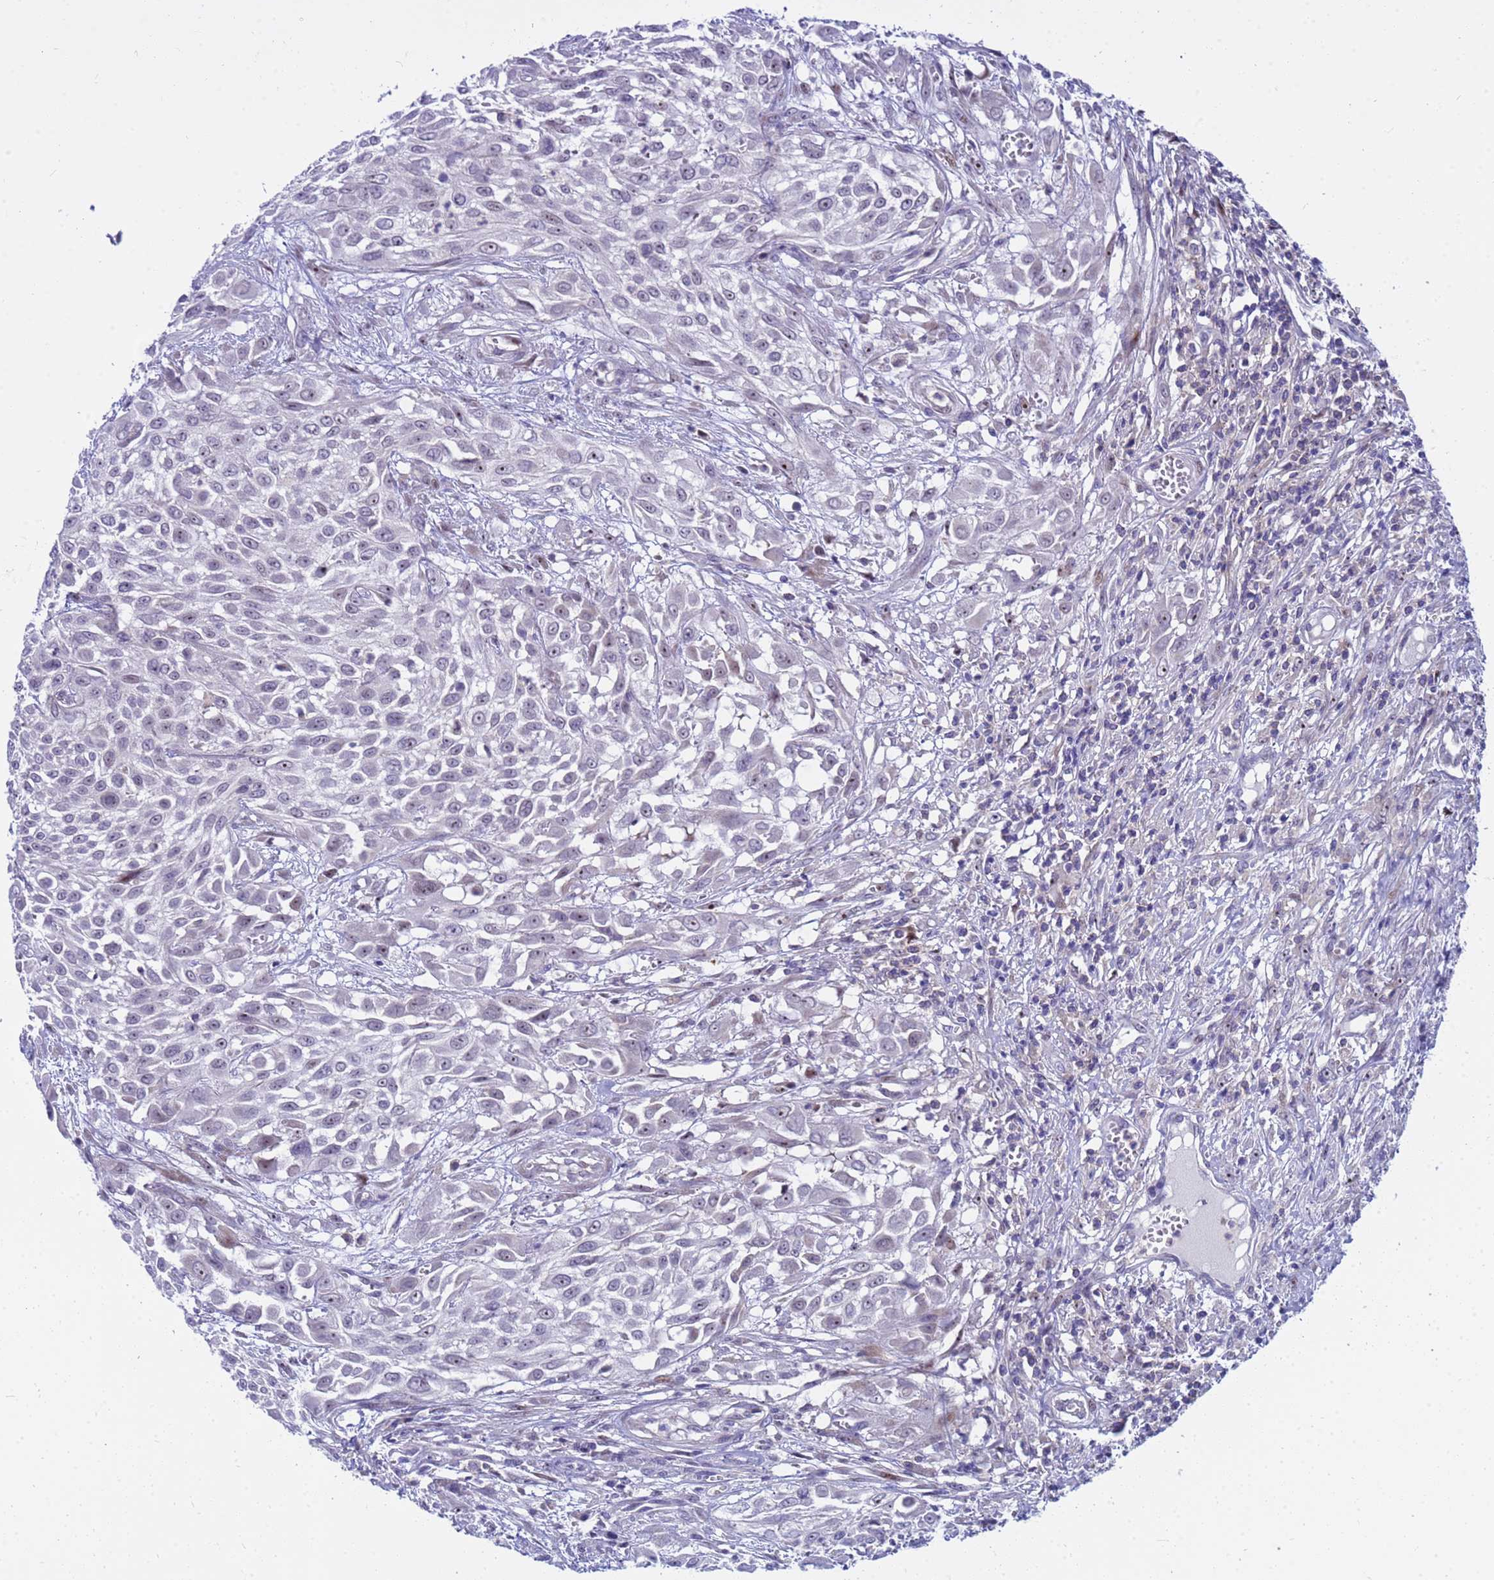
{"staining": {"intensity": "negative", "quantity": "none", "location": "none"}, "tissue": "urothelial cancer", "cell_type": "Tumor cells", "image_type": "cancer", "snomed": [{"axis": "morphology", "description": "Urothelial carcinoma, High grade"}, {"axis": "topography", "description": "Urinary bladder"}], "caption": "This histopathology image is of urothelial cancer stained with IHC to label a protein in brown with the nuclei are counter-stained blue. There is no staining in tumor cells.", "gene": "LRATD1", "patient": {"sex": "male", "age": 57}}